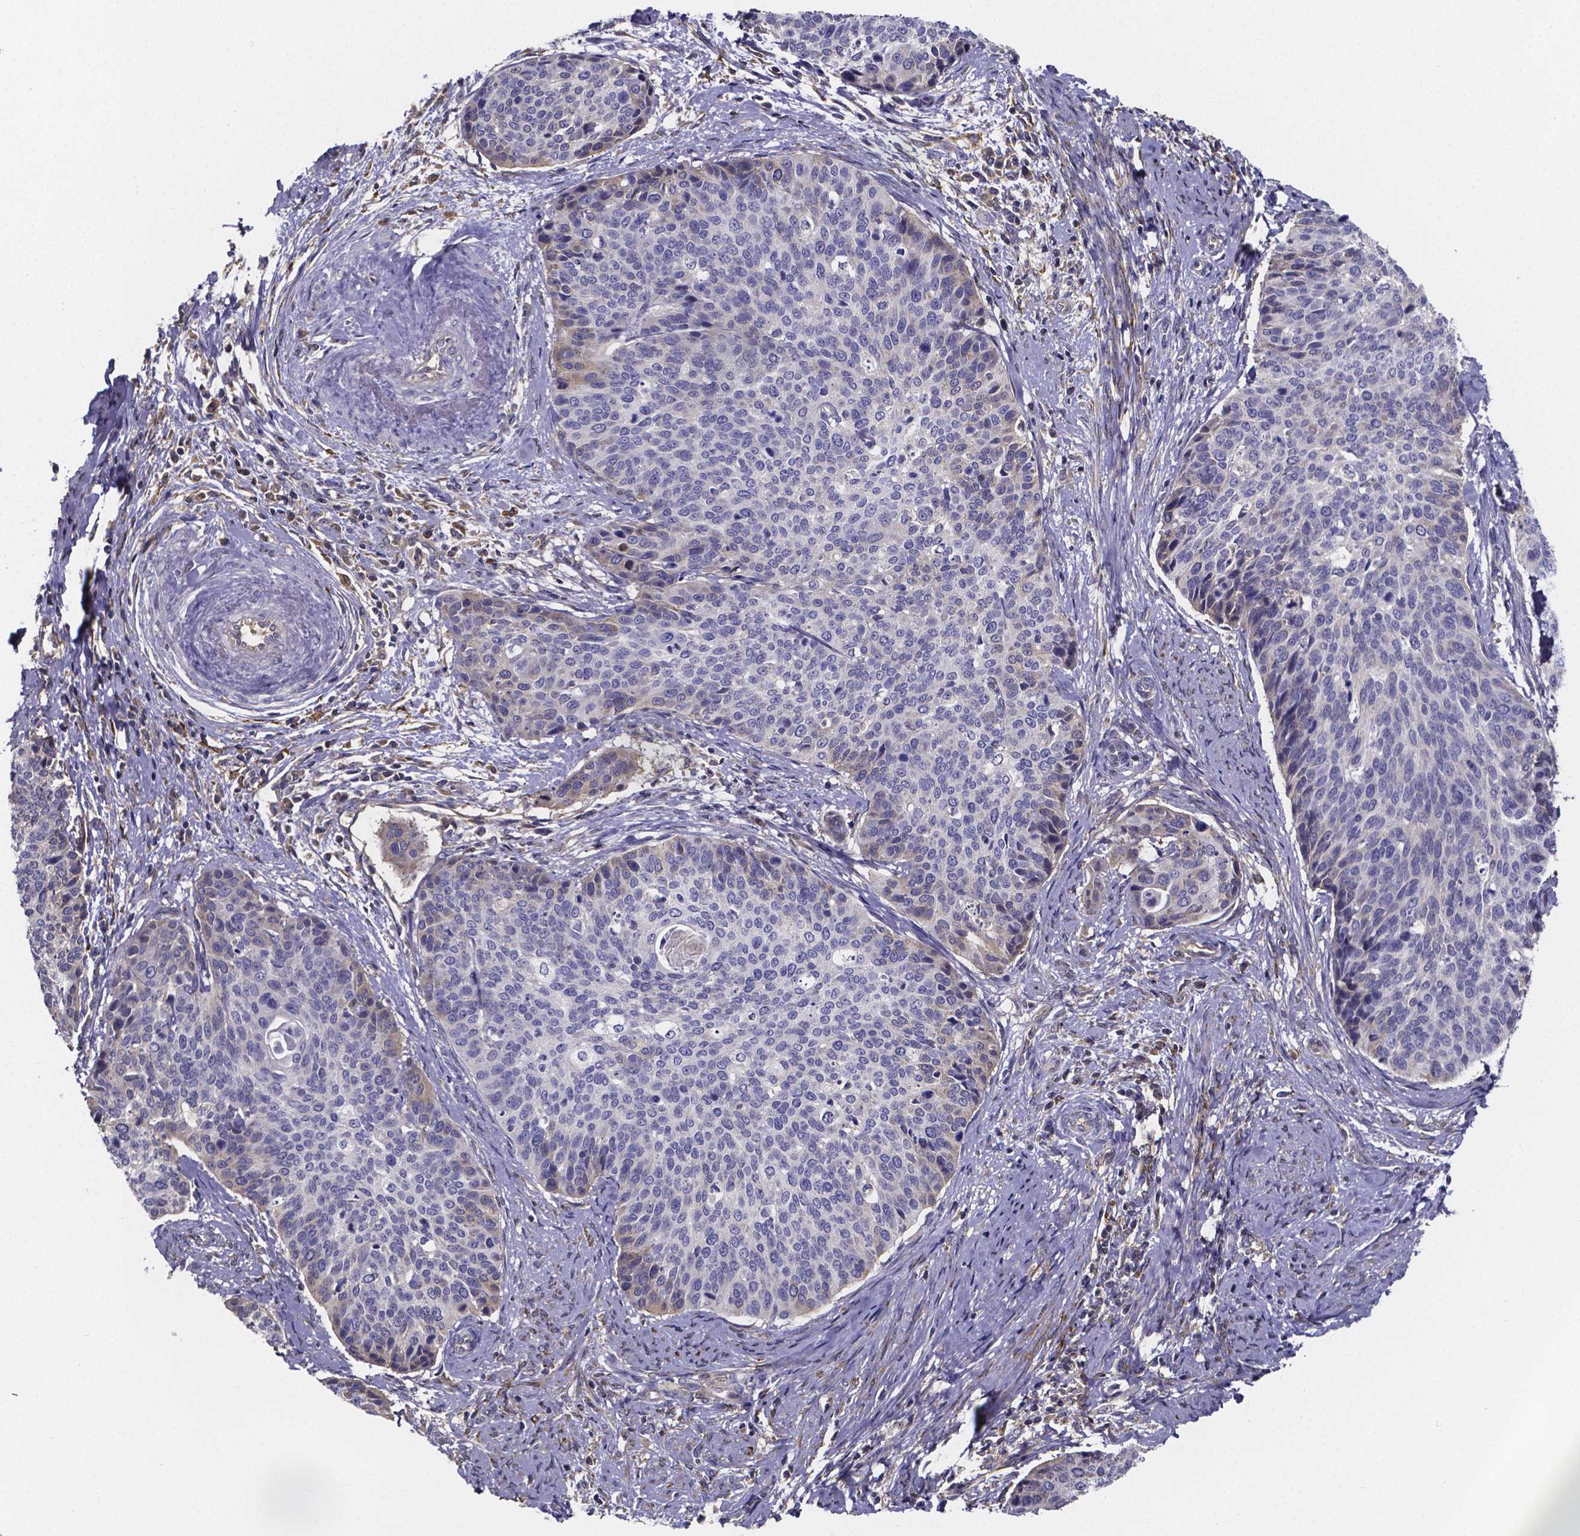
{"staining": {"intensity": "weak", "quantity": "<25%", "location": "cytoplasmic/membranous"}, "tissue": "cervical cancer", "cell_type": "Tumor cells", "image_type": "cancer", "snomed": [{"axis": "morphology", "description": "Squamous cell carcinoma, NOS"}, {"axis": "topography", "description": "Cervix"}], "caption": "This is an immunohistochemistry (IHC) image of squamous cell carcinoma (cervical). There is no positivity in tumor cells.", "gene": "SFRP4", "patient": {"sex": "female", "age": 69}}